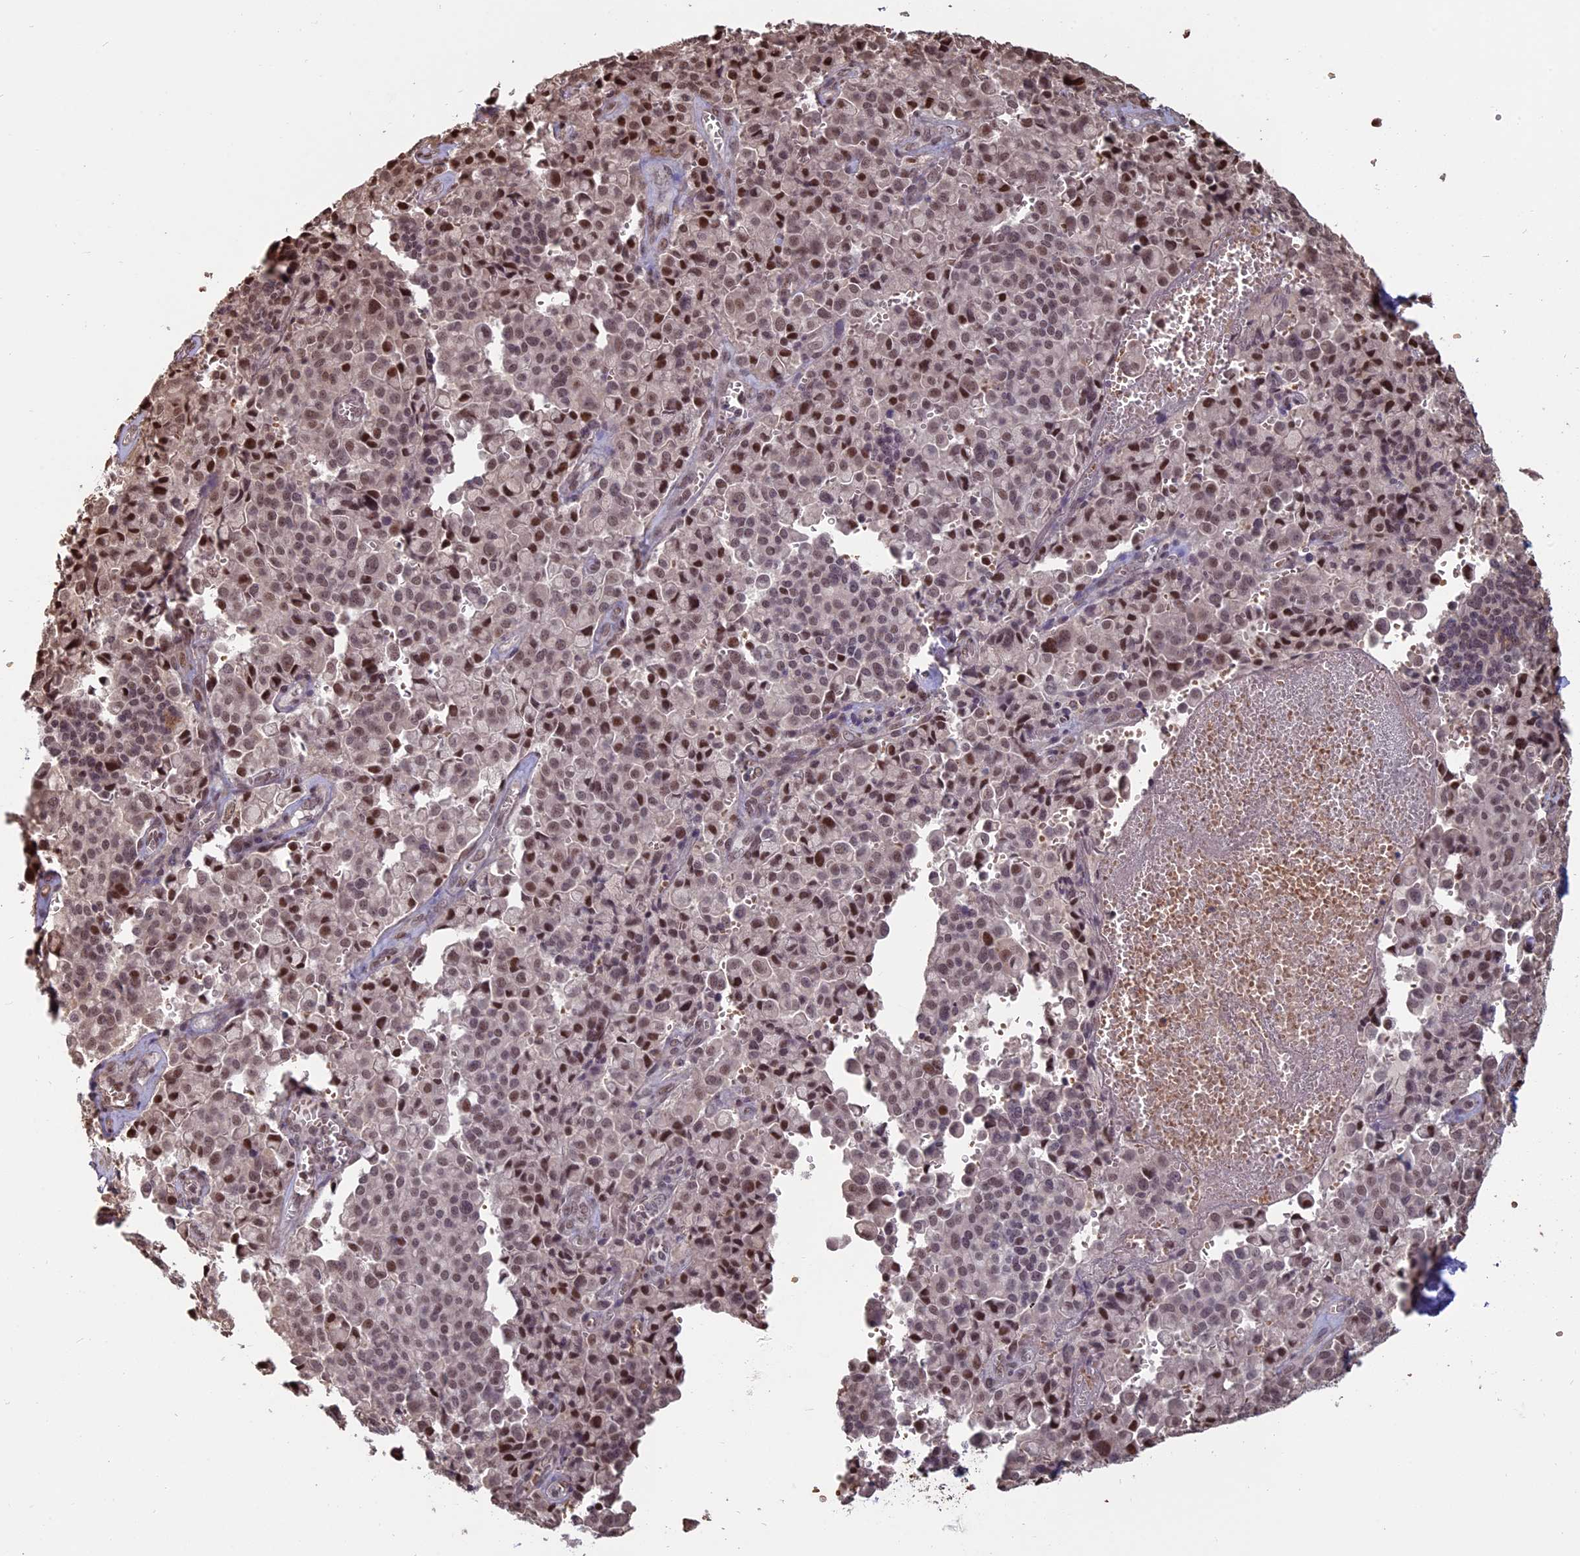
{"staining": {"intensity": "moderate", "quantity": ">75%", "location": "nuclear"}, "tissue": "pancreatic cancer", "cell_type": "Tumor cells", "image_type": "cancer", "snomed": [{"axis": "morphology", "description": "Adenocarcinoma, NOS"}, {"axis": "topography", "description": "Pancreas"}], "caption": "An immunohistochemistry photomicrograph of tumor tissue is shown. Protein staining in brown shows moderate nuclear positivity in pancreatic cancer within tumor cells.", "gene": "MFAP1", "patient": {"sex": "male", "age": 65}}